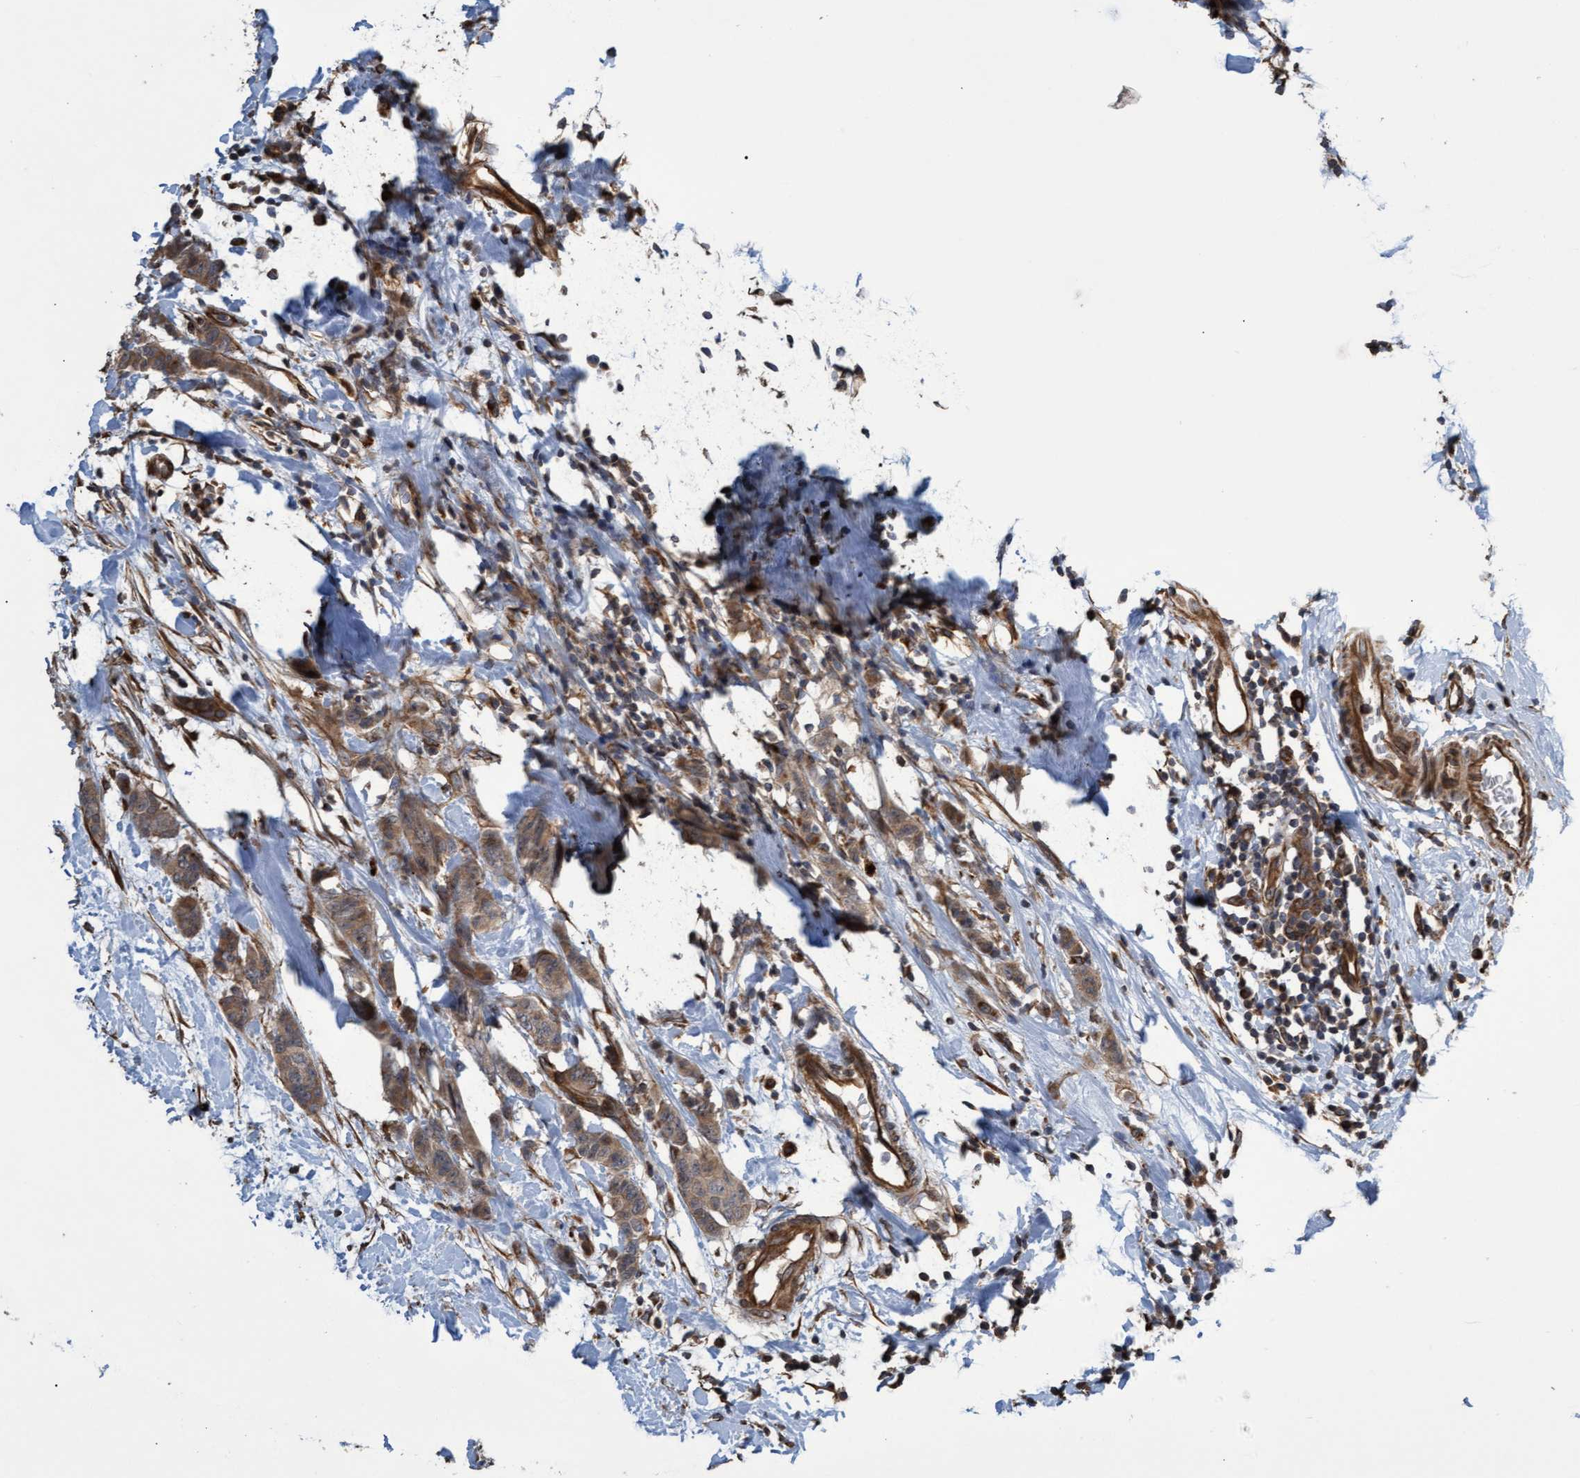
{"staining": {"intensity": "moderate", "quantity": ">75%", "location": "cytoplasmic/membranous"}, "tissue": "breast cancer", "cell_type": "Tumor cells", "image_type": "cancer", "snomed": [{"axis": "morphology", "description": "Normal tissue, NOS"}, {"axis": "morphology", "description": "Duct carcinoma"}, {"axis": "topography", "description": "Breast"}], "caption": "Moderate cytoplasmic/membranous protein expression is appreciated in about >75% of tumor cells in invasive ductal carcinoma (breast). (Brightfield microscopy of DAB IHC at high magnification).", "gene": "TNFRSF10B", "patient": {"sex": "female", "age": 40}}